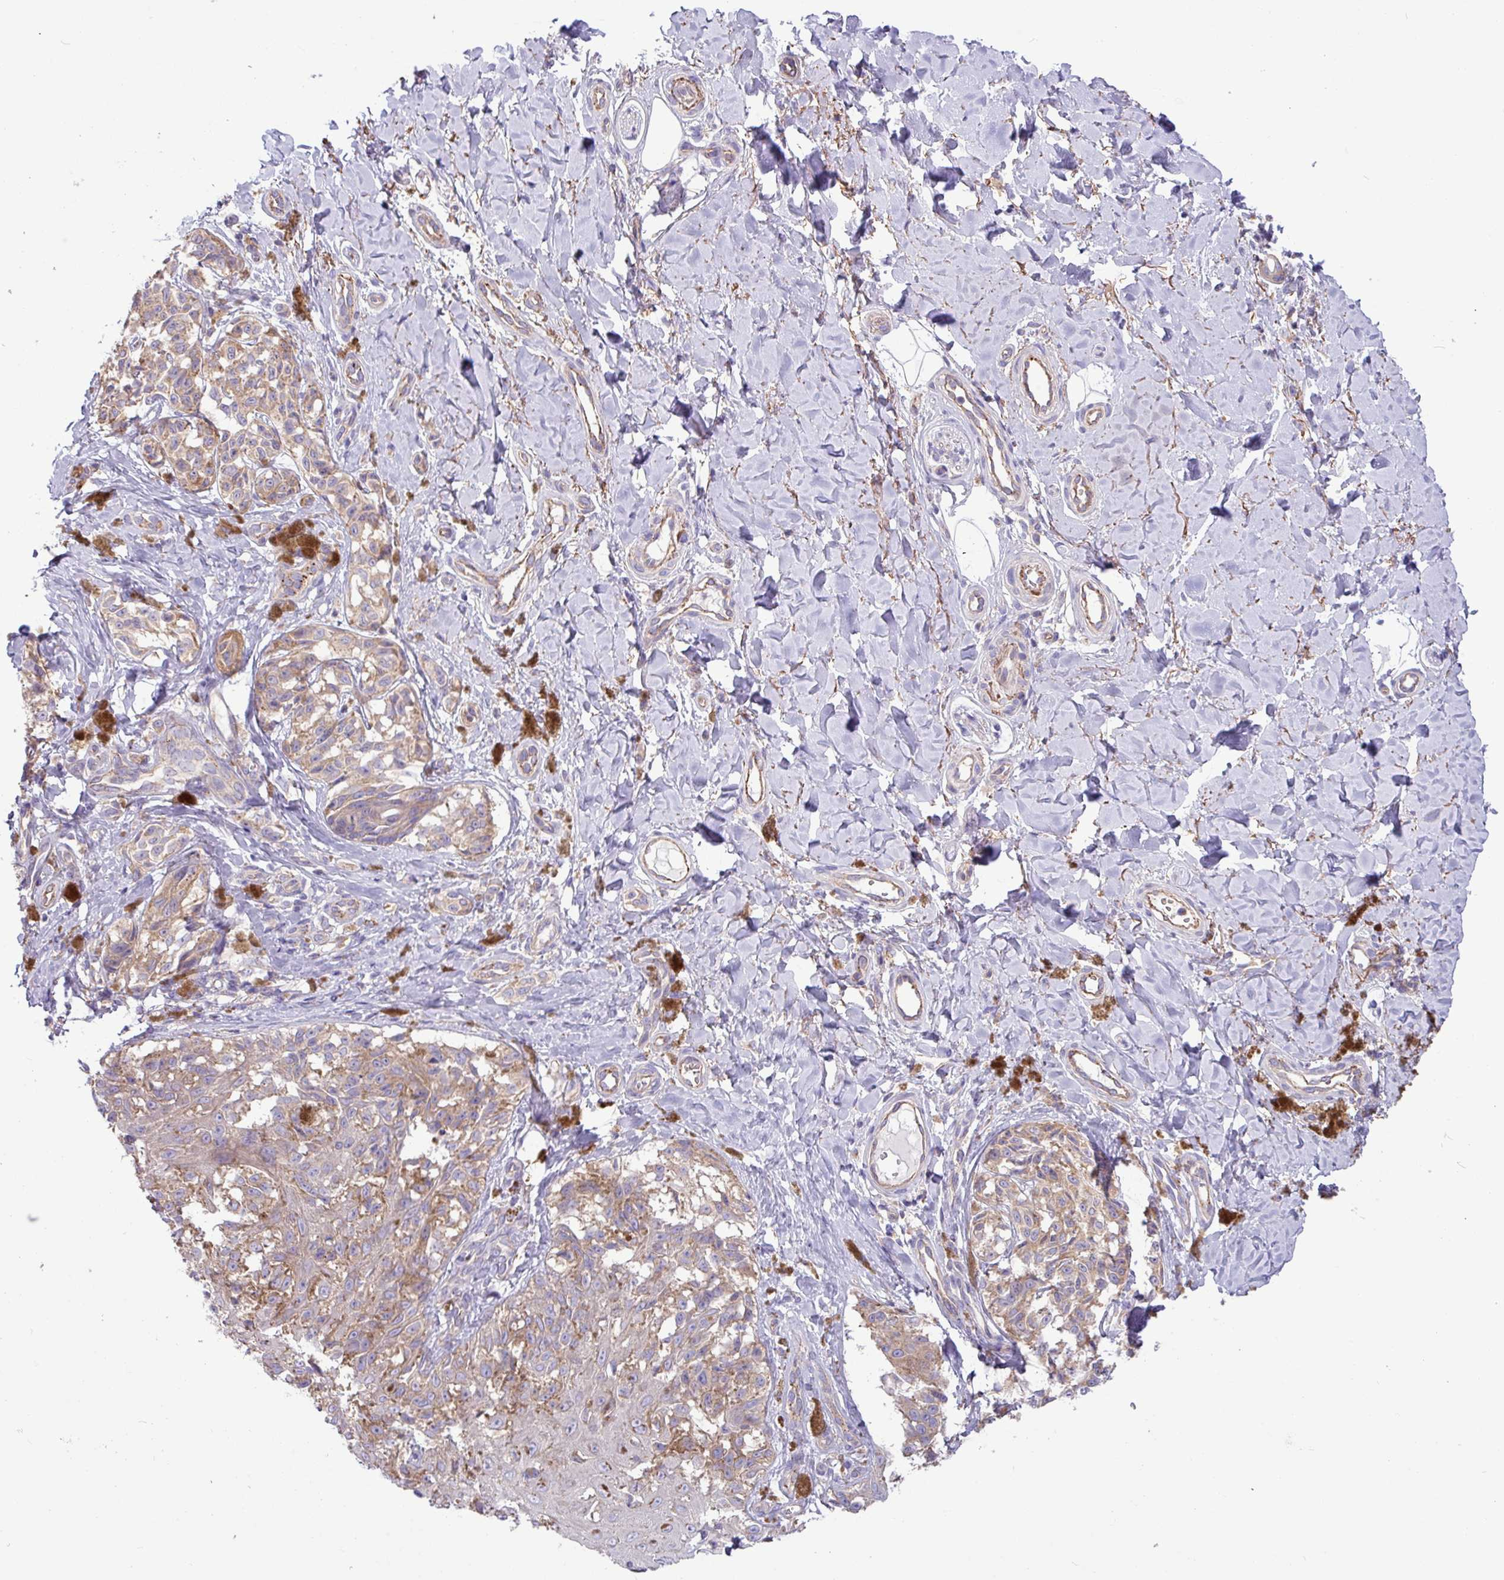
{"staining": {"intensity": "moderate", "quantity": ">75%", "location": "cytoplasmic/membranous"}, "tissue": "melanoma", "cell_type": "Tumor cells", "image_type": "cancer", "snomed": [{"axis": "morphology", "description": "Malignant melanoma, NOS"}, {"axis": "topography", "description": "Skin"}], "caption": "Malignant melanoma tissue exhibits moderate cytoplasmic/membranous staining in approximately >75% of tumor cells, visualized by immunohistochemistry. (Stains: DAB in brown, nuclei in blue, Microscopy: brightfield microscopy at high magnification).", "gene": "PPM1J", "patient": {"sex": "female", "age": 65}}